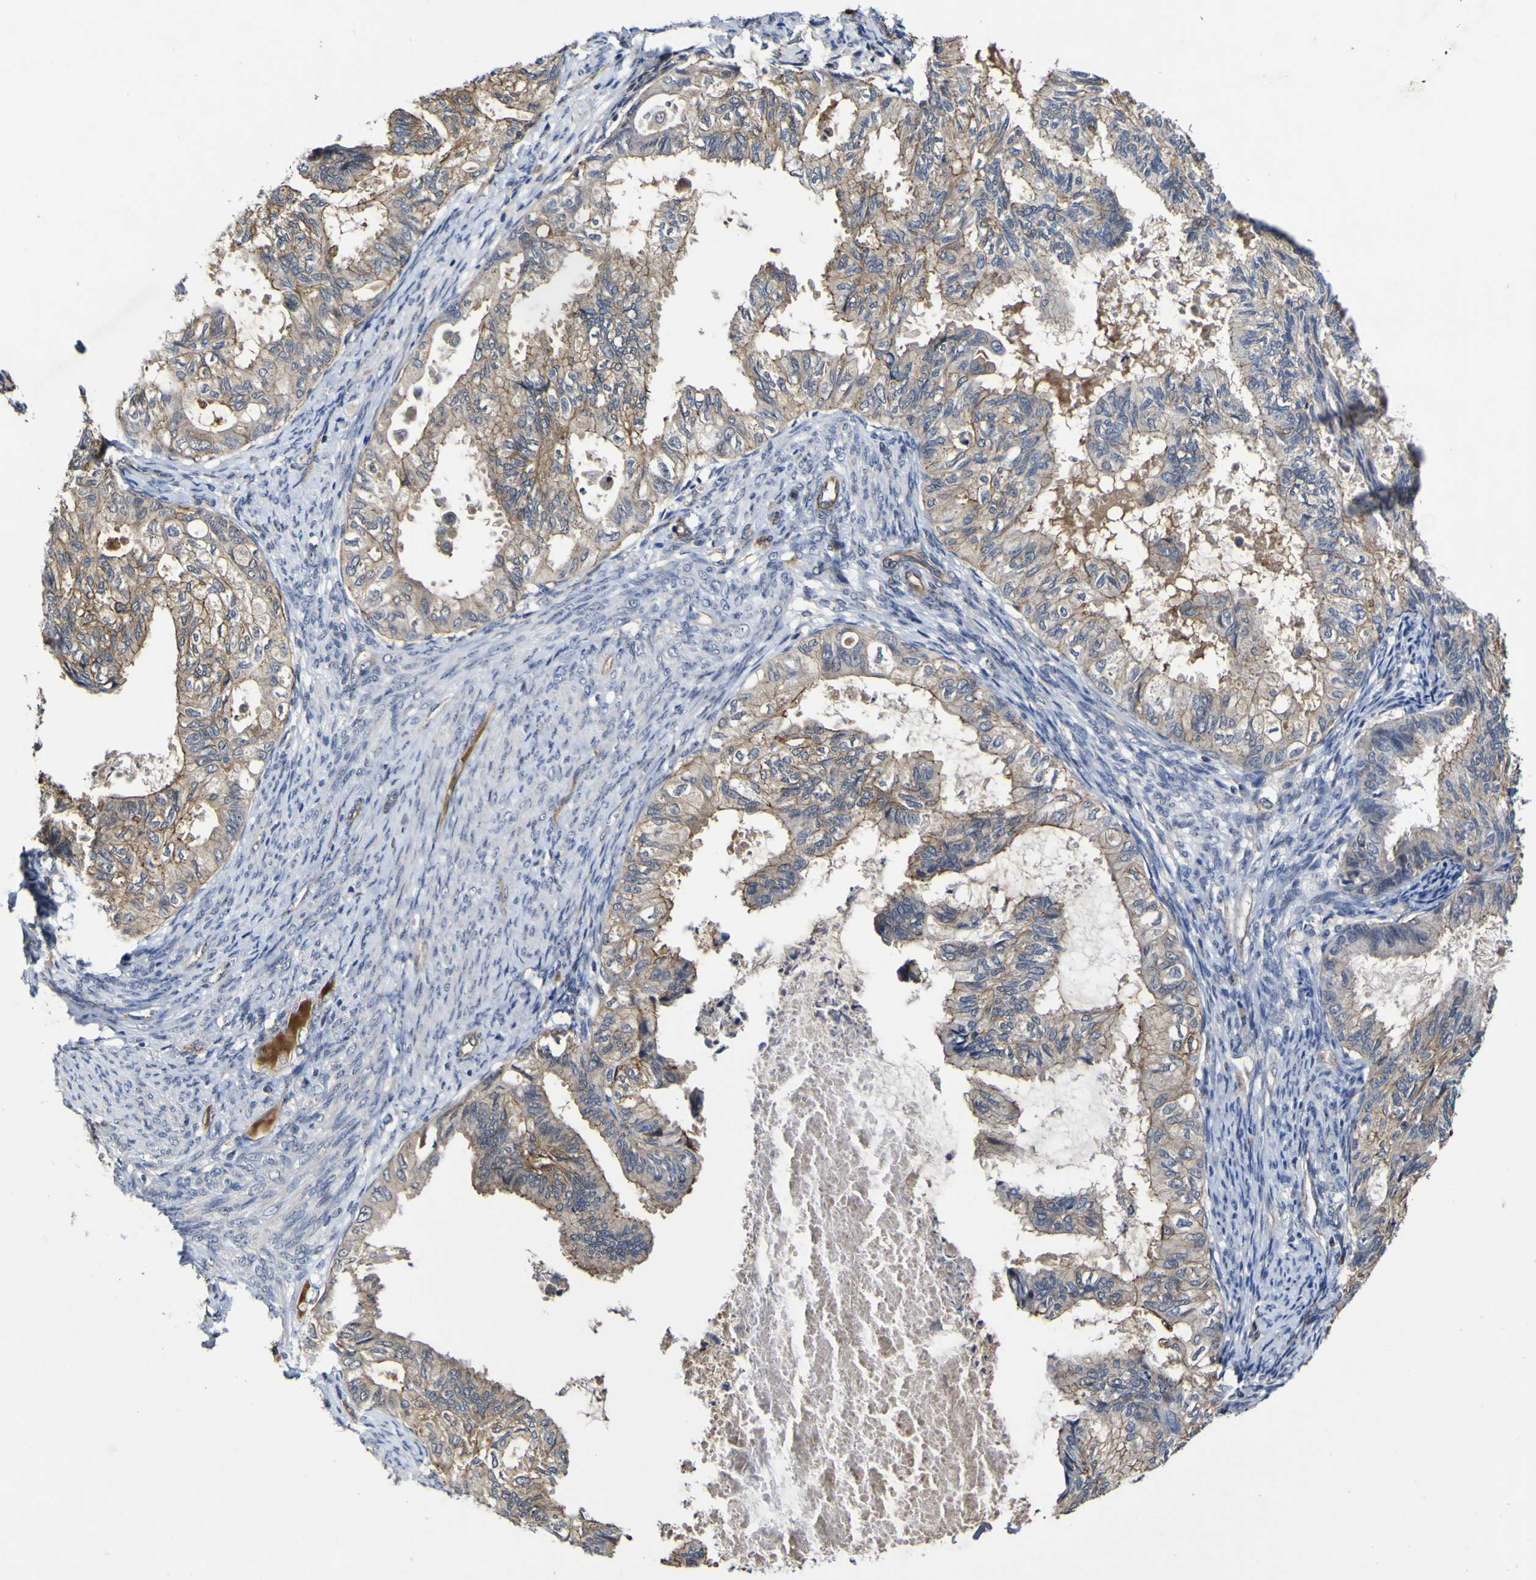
{"staining": {"intensity": "weak", "quantity": ">75%", "location": "cytoplasmic/membranous"}, "tissue": "cervical cancer", "cell_type": "Tumor cells", "image_type": "cancer", "snomed": [{"axis": "morphology", "description": "Normal tissue, NOS"}, {"axis": "morphology", "description": "Adenocarcinoma, NOS"}, {"axis": "topography", "description": "Cervix"}, {"axis": "topography", "description": "Endometrium"}], "caption": "A photomicrograph showing weak cytoplasmic/membranous expression in about >75% of tumor cells in cervical cancer (adenocarcinoma), as visualized by brown immunohistochemical staining.", "gene": "CCL2", "patient": {"sex": "female", "age": 86}}